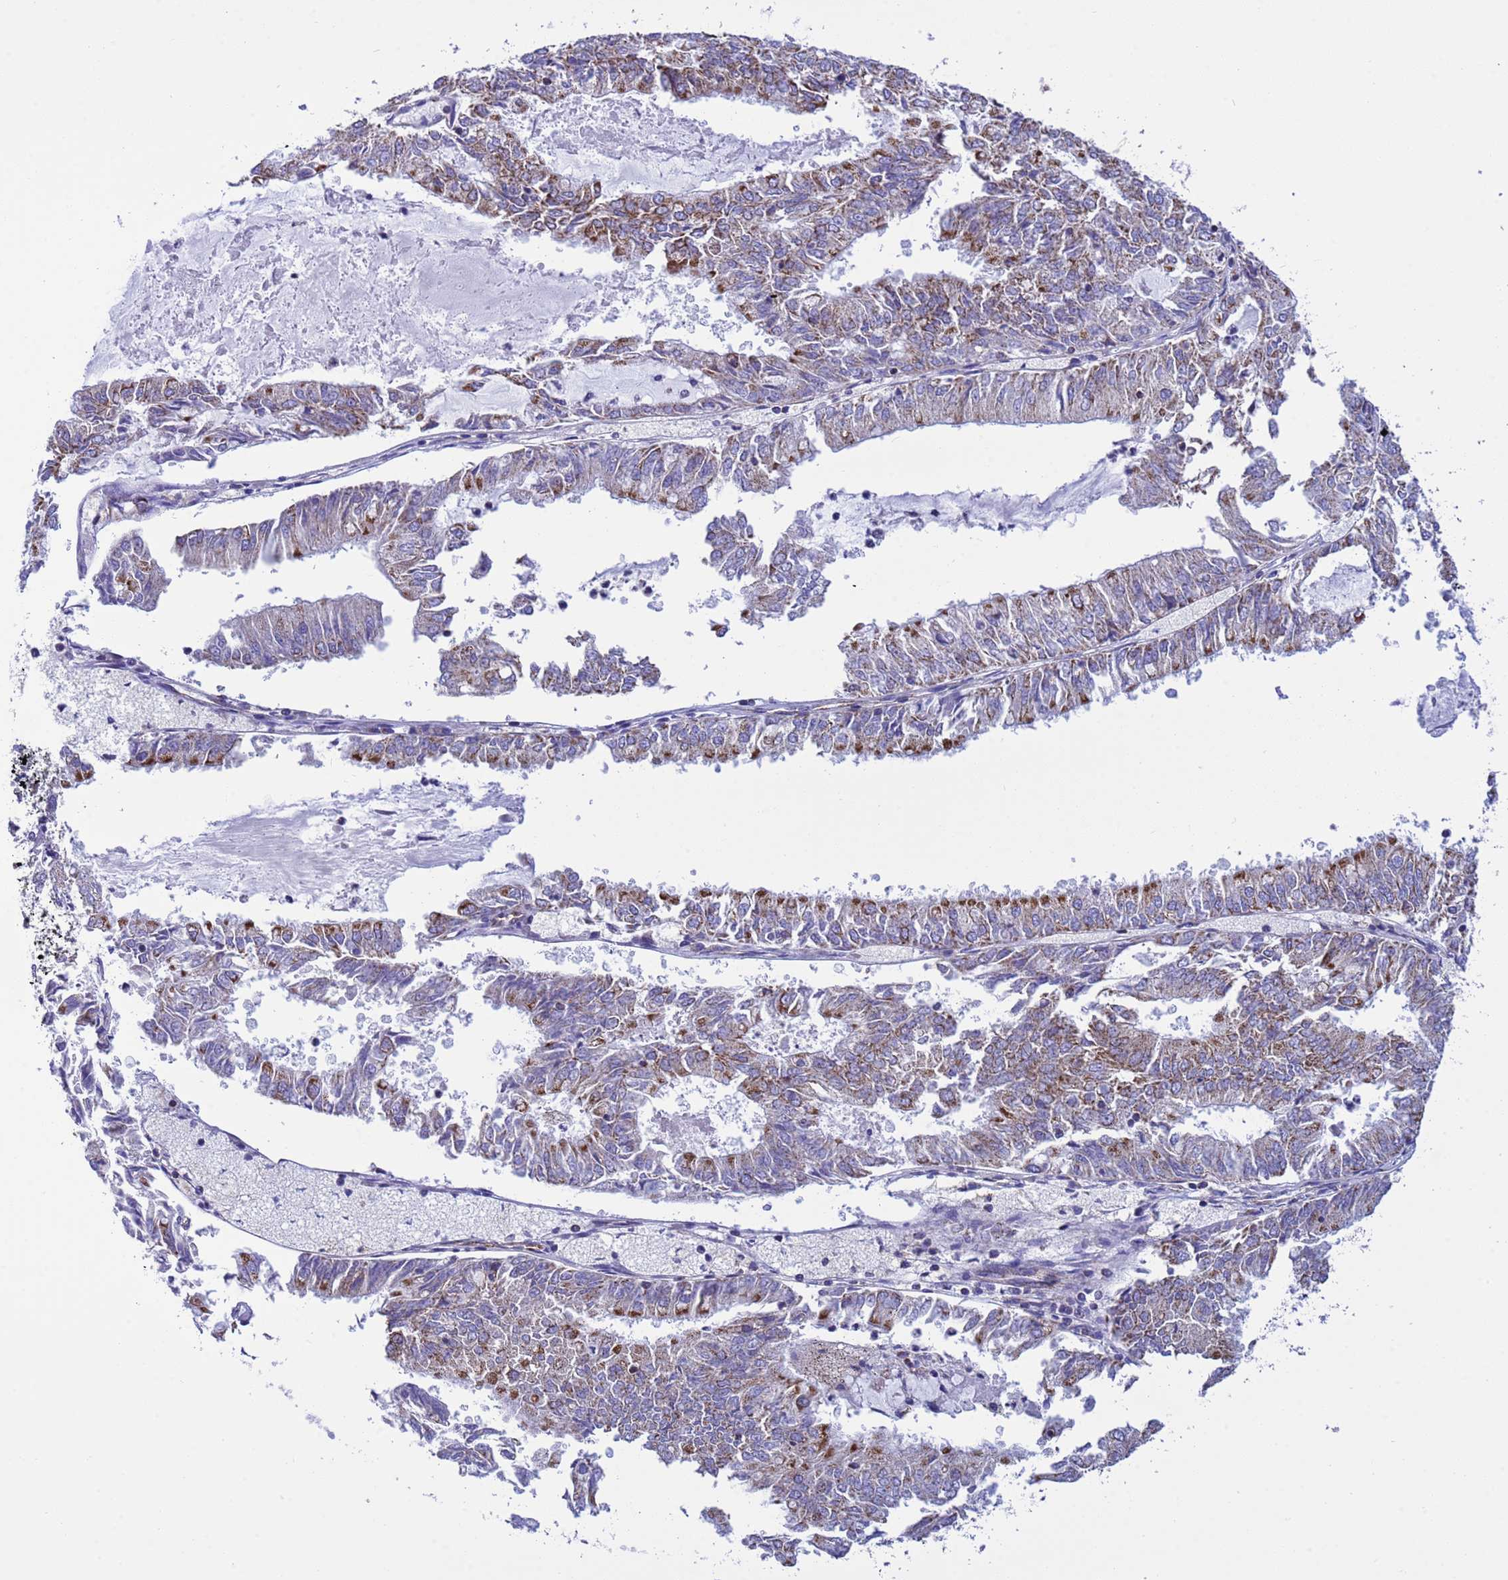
{"staining": {"intensity": "moderate", "quantity": "25%-75%", "location": "cytoplasmic/membranous"}, "tissue": "endometrial cancer", "cell_type": "Tumor cells", "image_type": "cancer", "snomed": [{"axis": "morphology", "description": "Adenocarcinoma, NOS"}, {"axis": "topography", "description": "Endometrium"}], "caption": "DAB (3,3'-diaminobenzidine) immunohistochemical staining of human adenocarcinoma (endometrial) shows moderate cytoplasmic/membranous protein expression in about 25%-75% of tumor cells.", "gene": "CCDC191", "patient": {"sex": "female", "age": 57}}